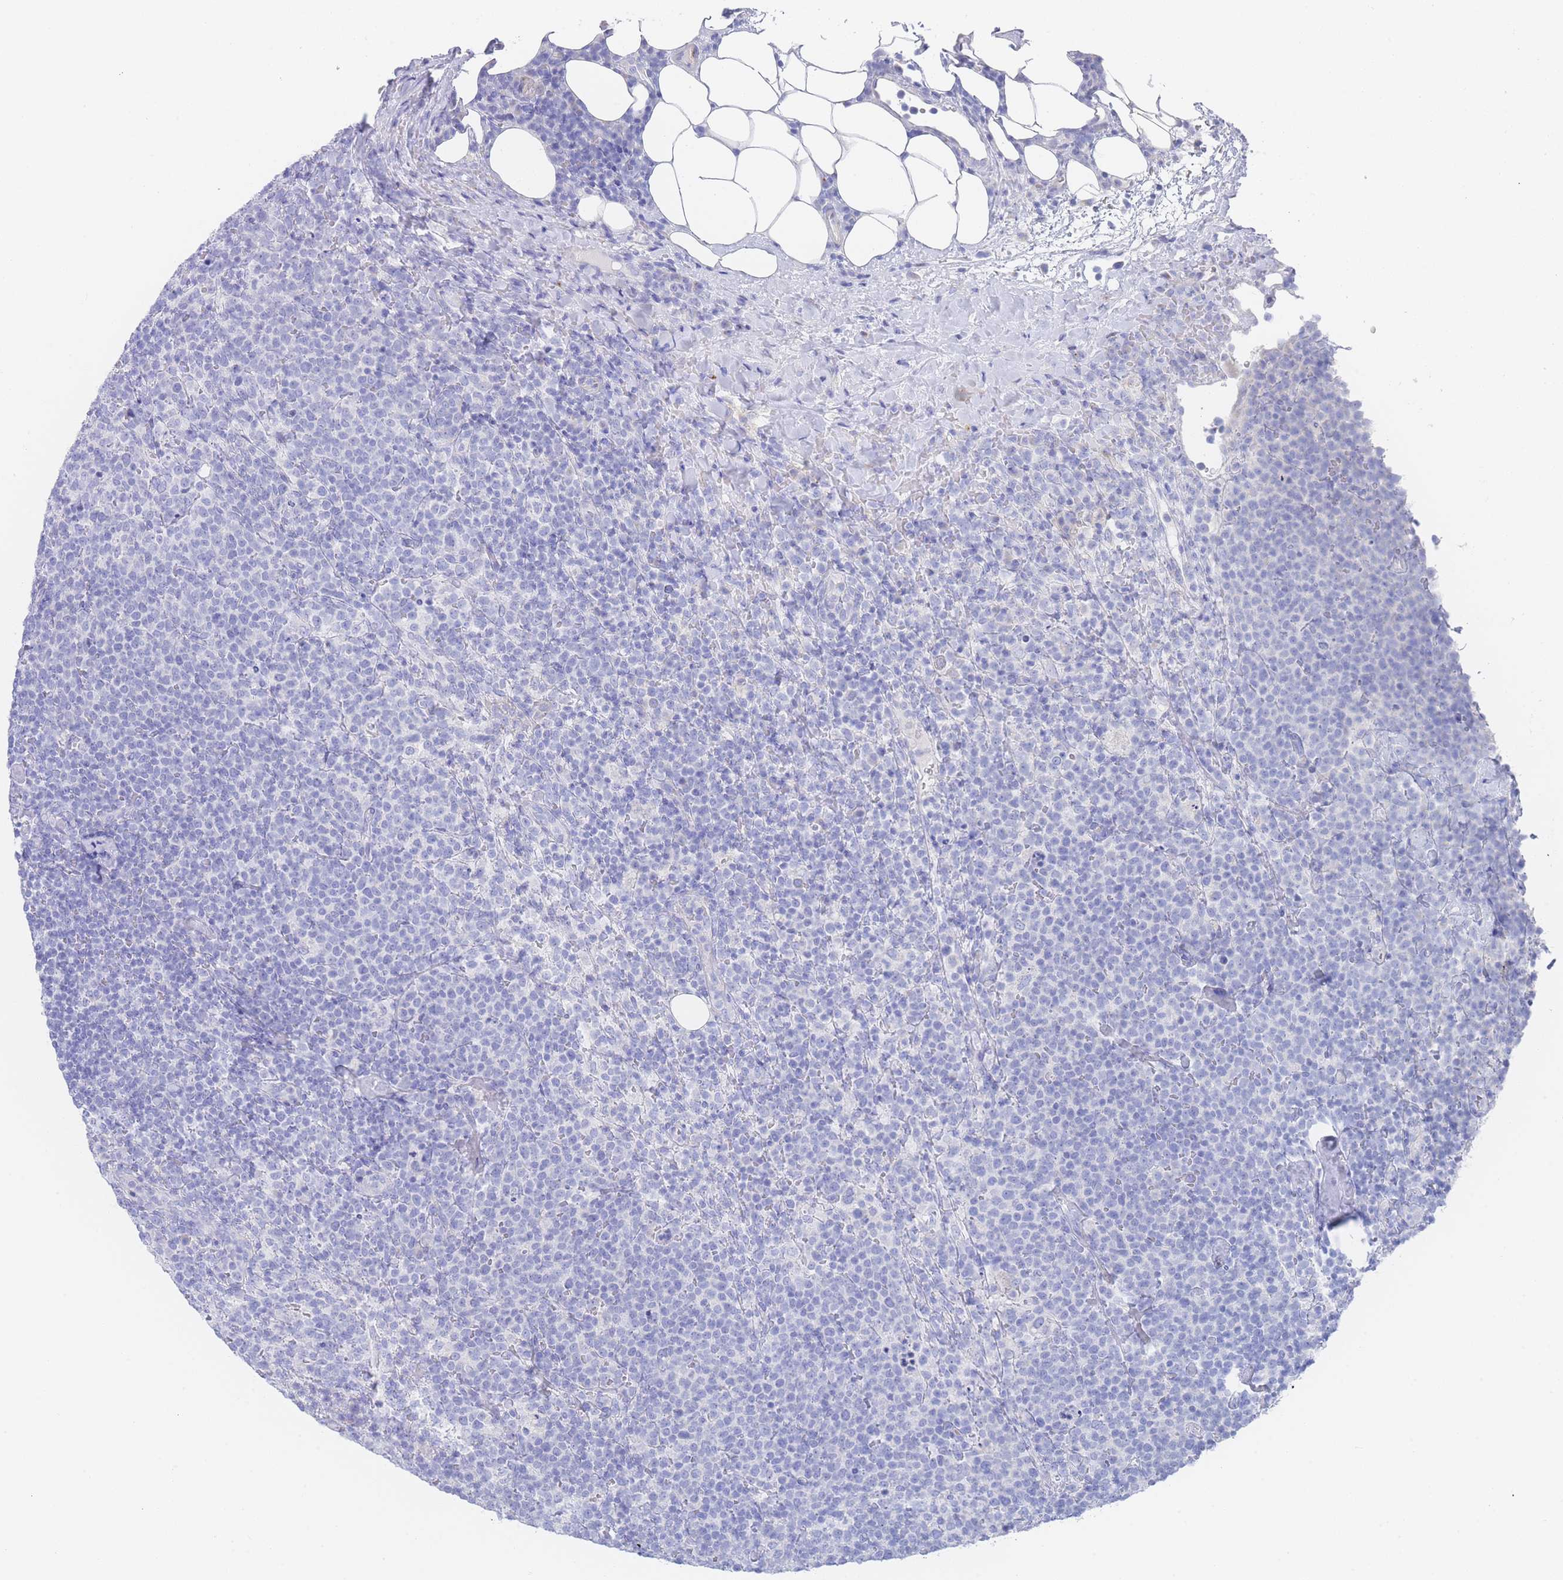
{"staining": {"intensity": "negative", "quantity": "none", "location": "none"}, "tissue": "lymphoma", "cell_type": "Tumor cells", "image_type": "cancer", "snomed": [{"axis": "morphology", "description": "Malignant lymphoma, non-Hodgkin's type, High grade"}, {"axis": "topography", "description": "Lymph node"}], "caption": "Tumor cells are negative for brown protein staining in high-grade malignant lymphoma, non-Hodgkin's type.", "gene": "LRRC37A", "patient": {"sex": "male", "age": 61}}